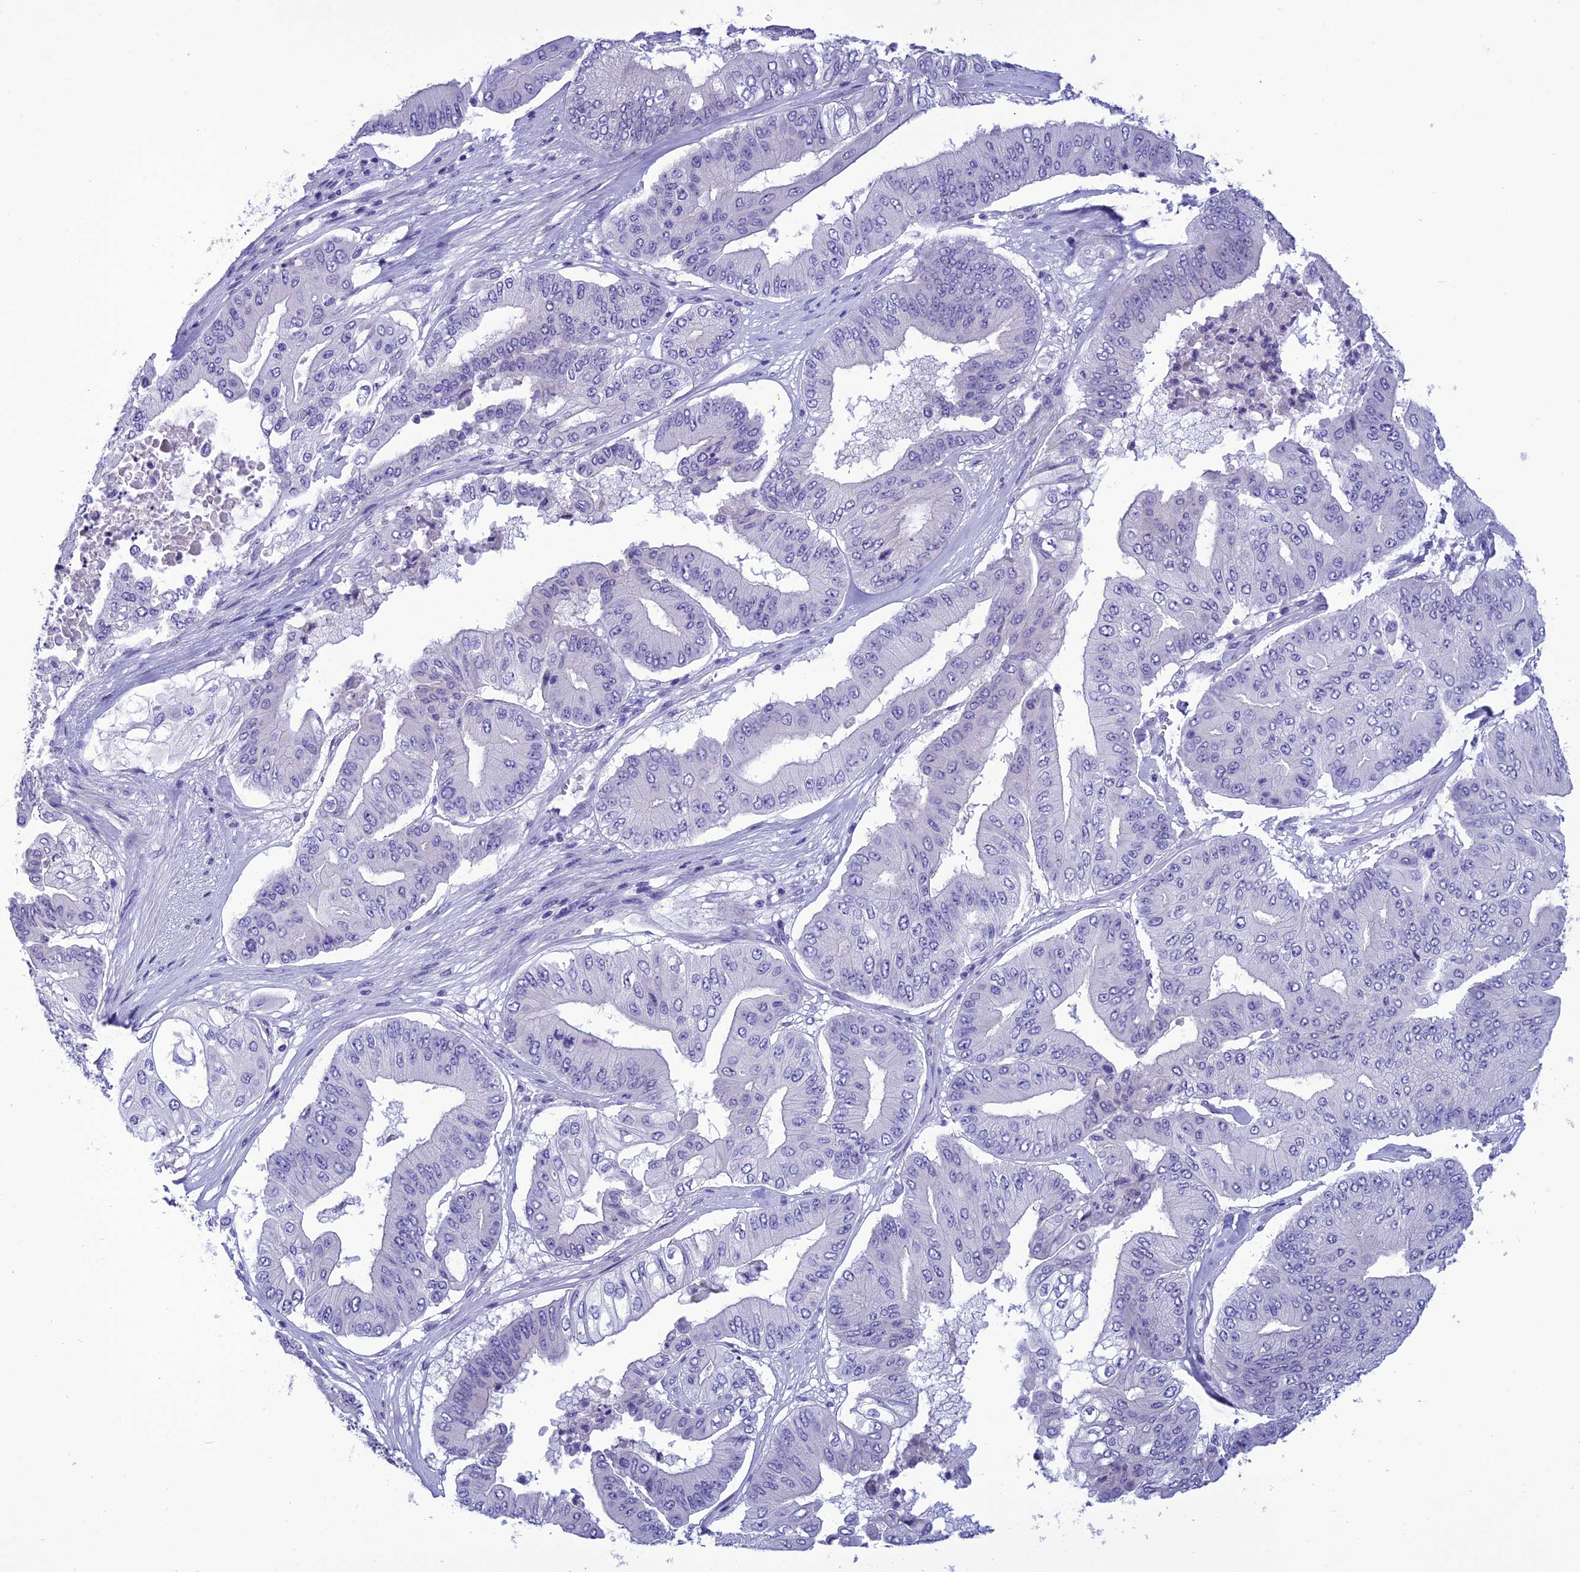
{"staining": {"intensity": "weak", "quantity": "<25%", "location": "cytoplasmic/membranous"}, "tissue": "pancreatic cancer", "cell_type": "Tumor cells", "image_type": "cancer", "snomed": [{"axis": "morphology", "description": "Adenocarcinoma, NOS"}, {"axis": "topography", "description": "Pancreas"}], "caption": "DAB immunohistochemical staining of pancreatic cancer shows no significant expression in tumor cells.", "gene": "BBS2", "patient": {"sex": "female", "age": 77}}